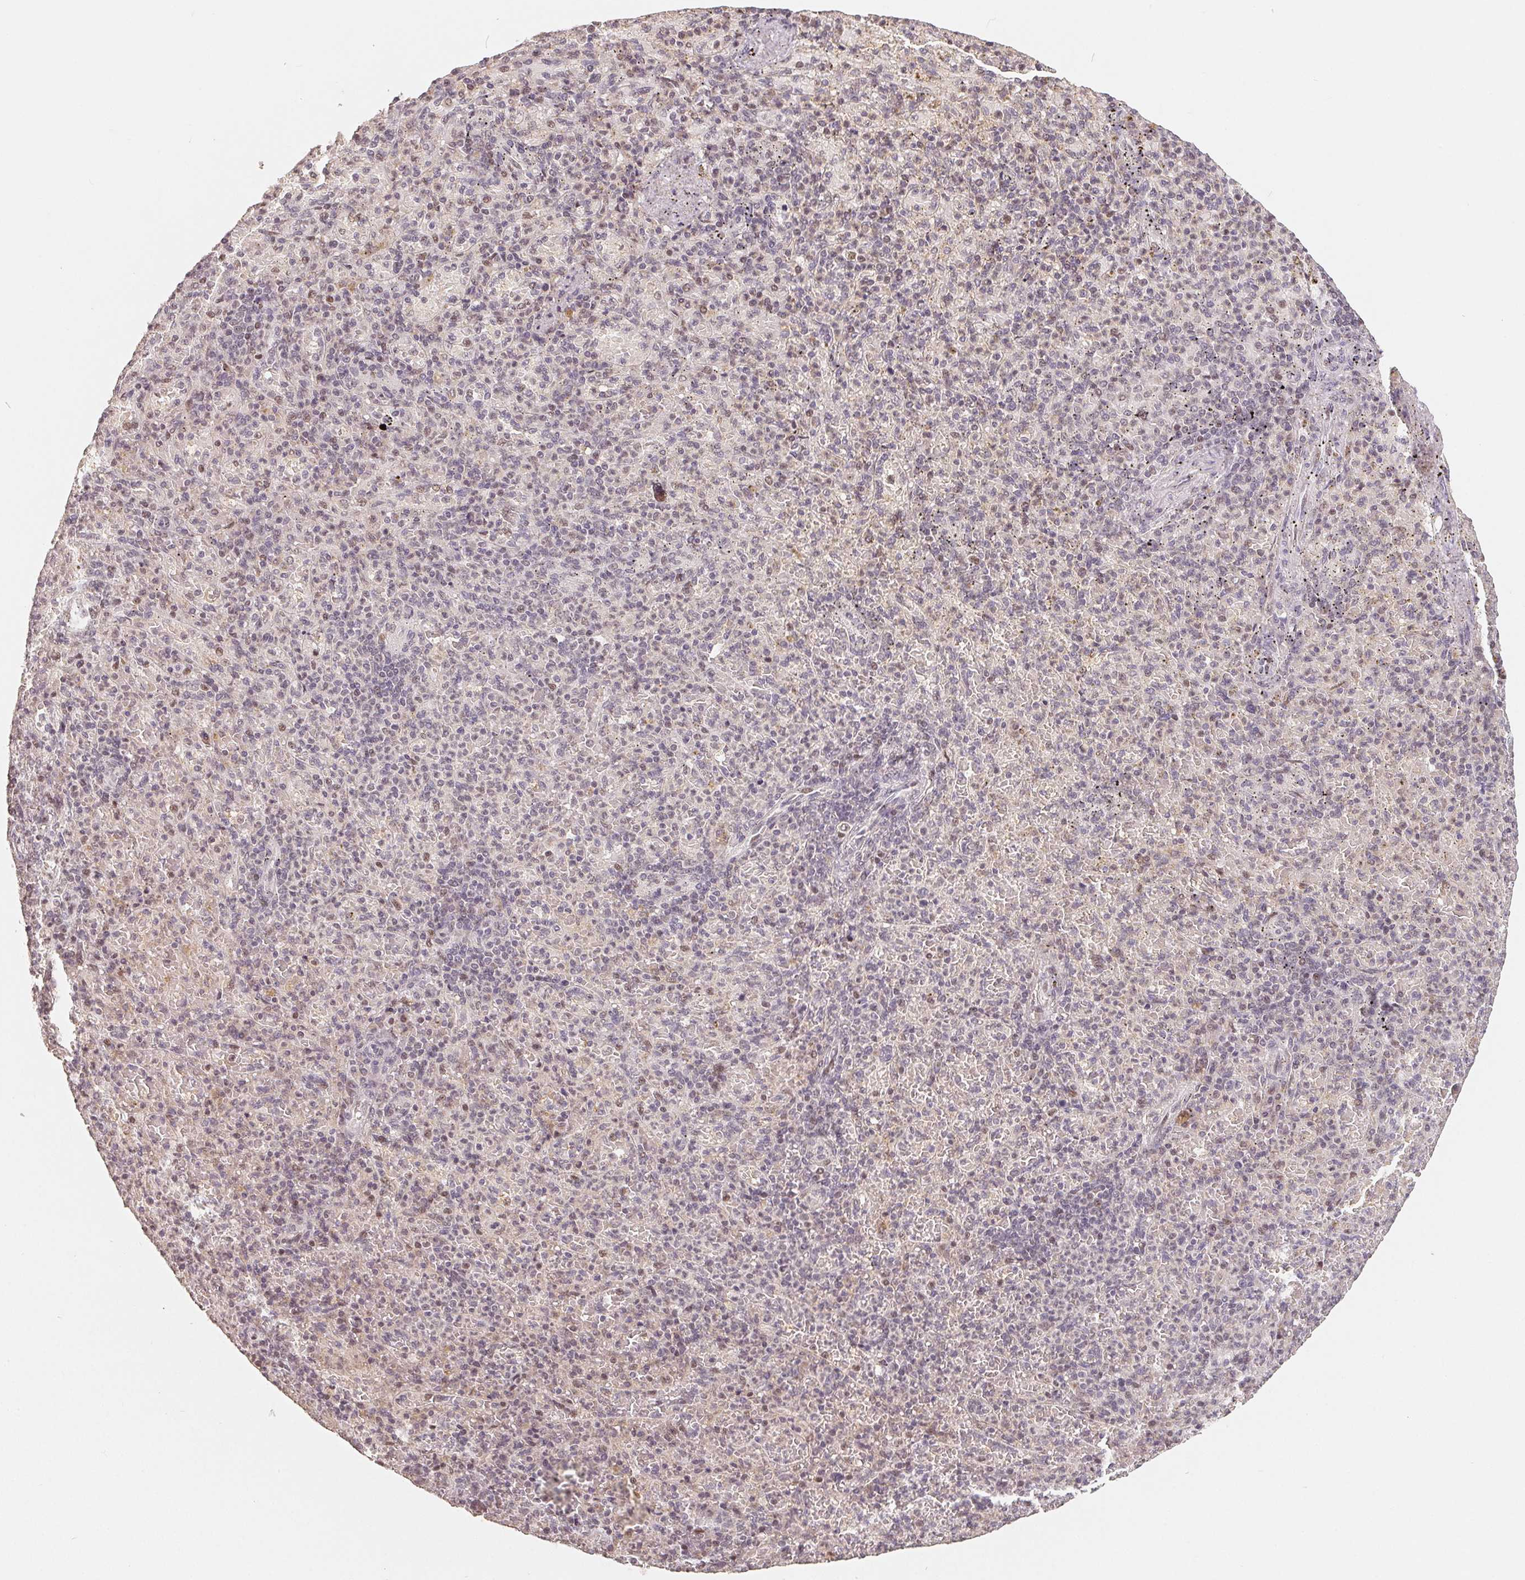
{"staining": {"intensity": "negative", "quantity": "none", "location": "none"}, "tissue": "spleen", "cell_type": "Cells in red pulp", "image_type": "normal", "snomed": [{"axis": "morphology", "description": "Normal tissue, NOS"}, {"axis": "topography", "description": "Spleen"}], "caption": "IHC micrograph of benign spleen: human spleen stained with DAB (3,3'-diaminobenzidine) shows no significant protein positivity in cells in red pulp.", "gene": "CCDC138", "patient": {"sex": "female", "age": 74}}